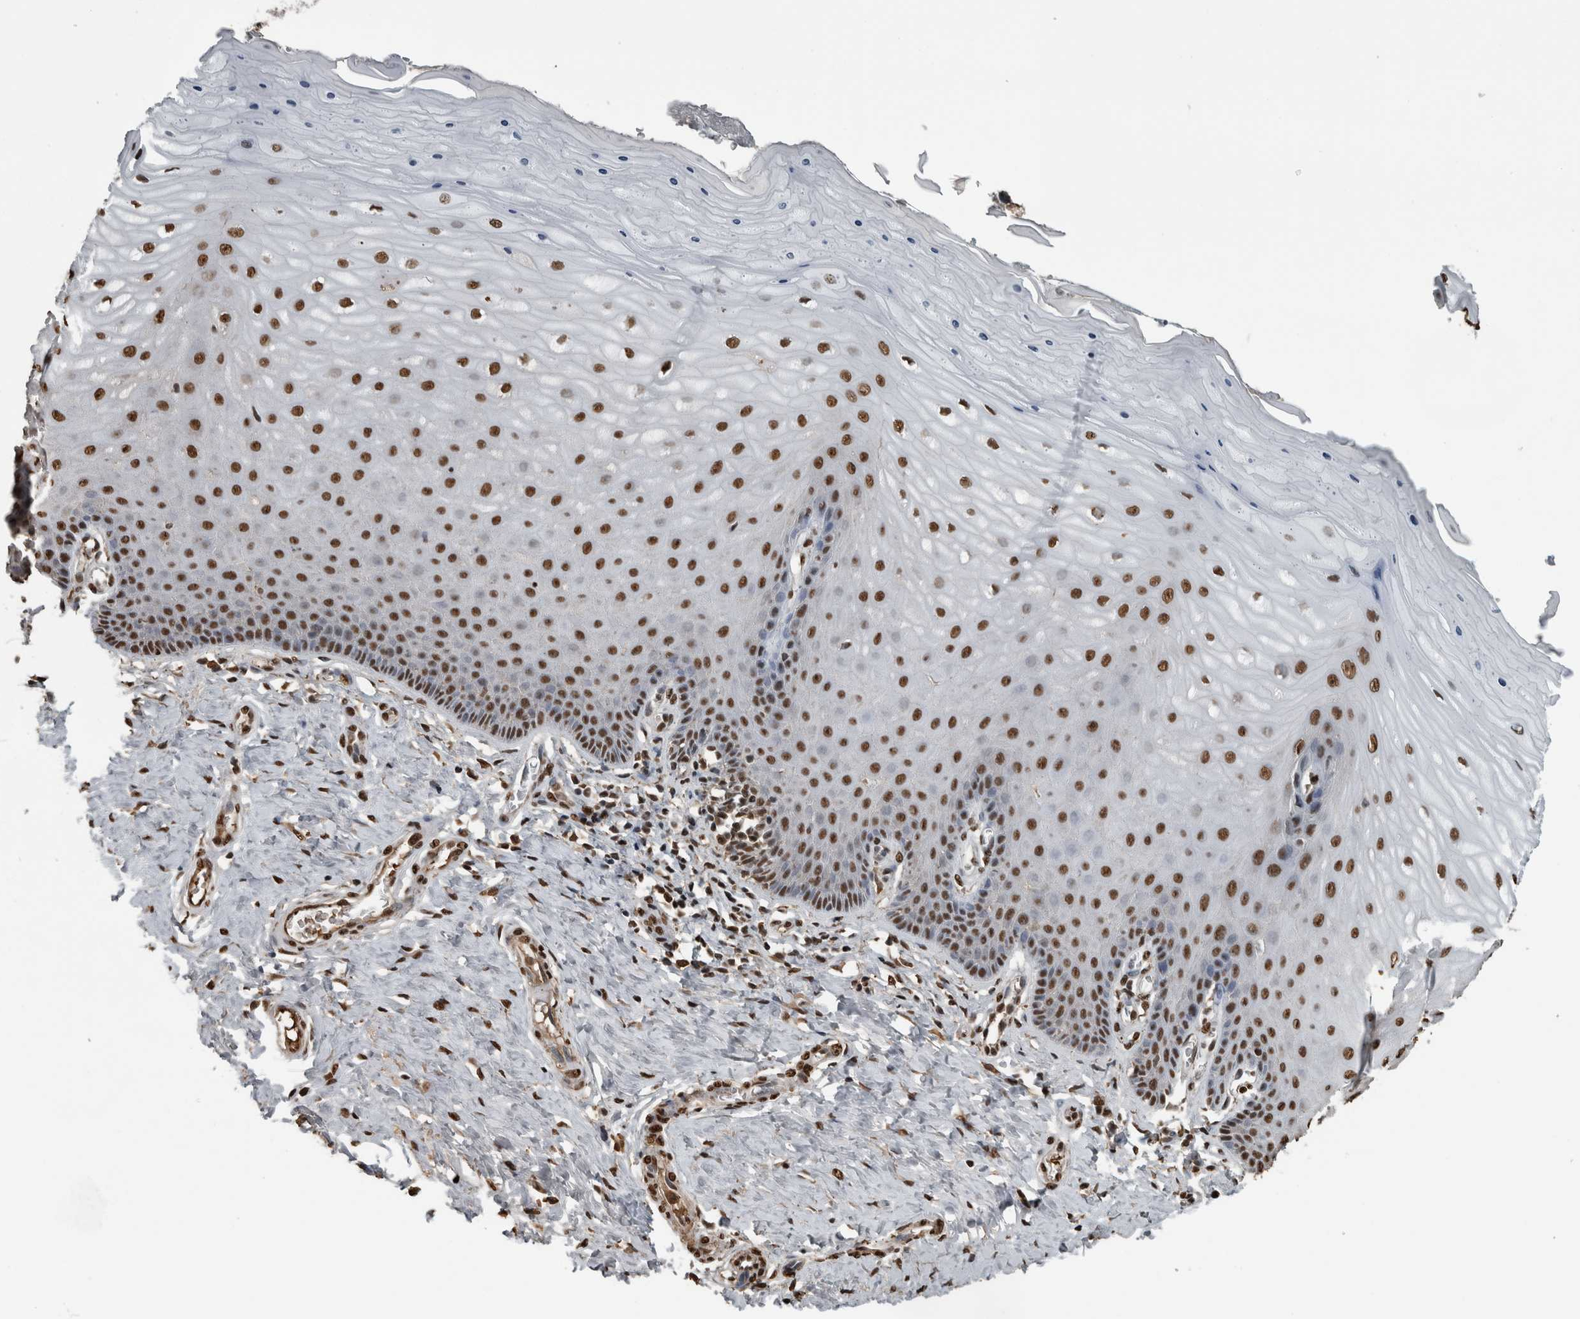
{"staining": {"intensity": "strong", "quantity": ">75%", "location": "nuclear"}, "tissue": "cervix", "cell_type": "Glandular cells", "image_type": "normal", "snomed": [{"axis": "morphology", "description": "Normal tissue, NOS"}, {"axis": "topography", "description": "Cervix"}], "caption": "Immunohistochemical staining of unremarkable human cervix reveals strong nuclear protein staining in about >75% of glandular cells. The staining was performed using DAB (3,3'-diaminobenzidine) to visualize the protein expression in brown, while the nuclei were stained in blue with hematoxylin (Magnification: 20x).", "gene": "TGS1", "patient": {"sex": "female", "age": 55}}